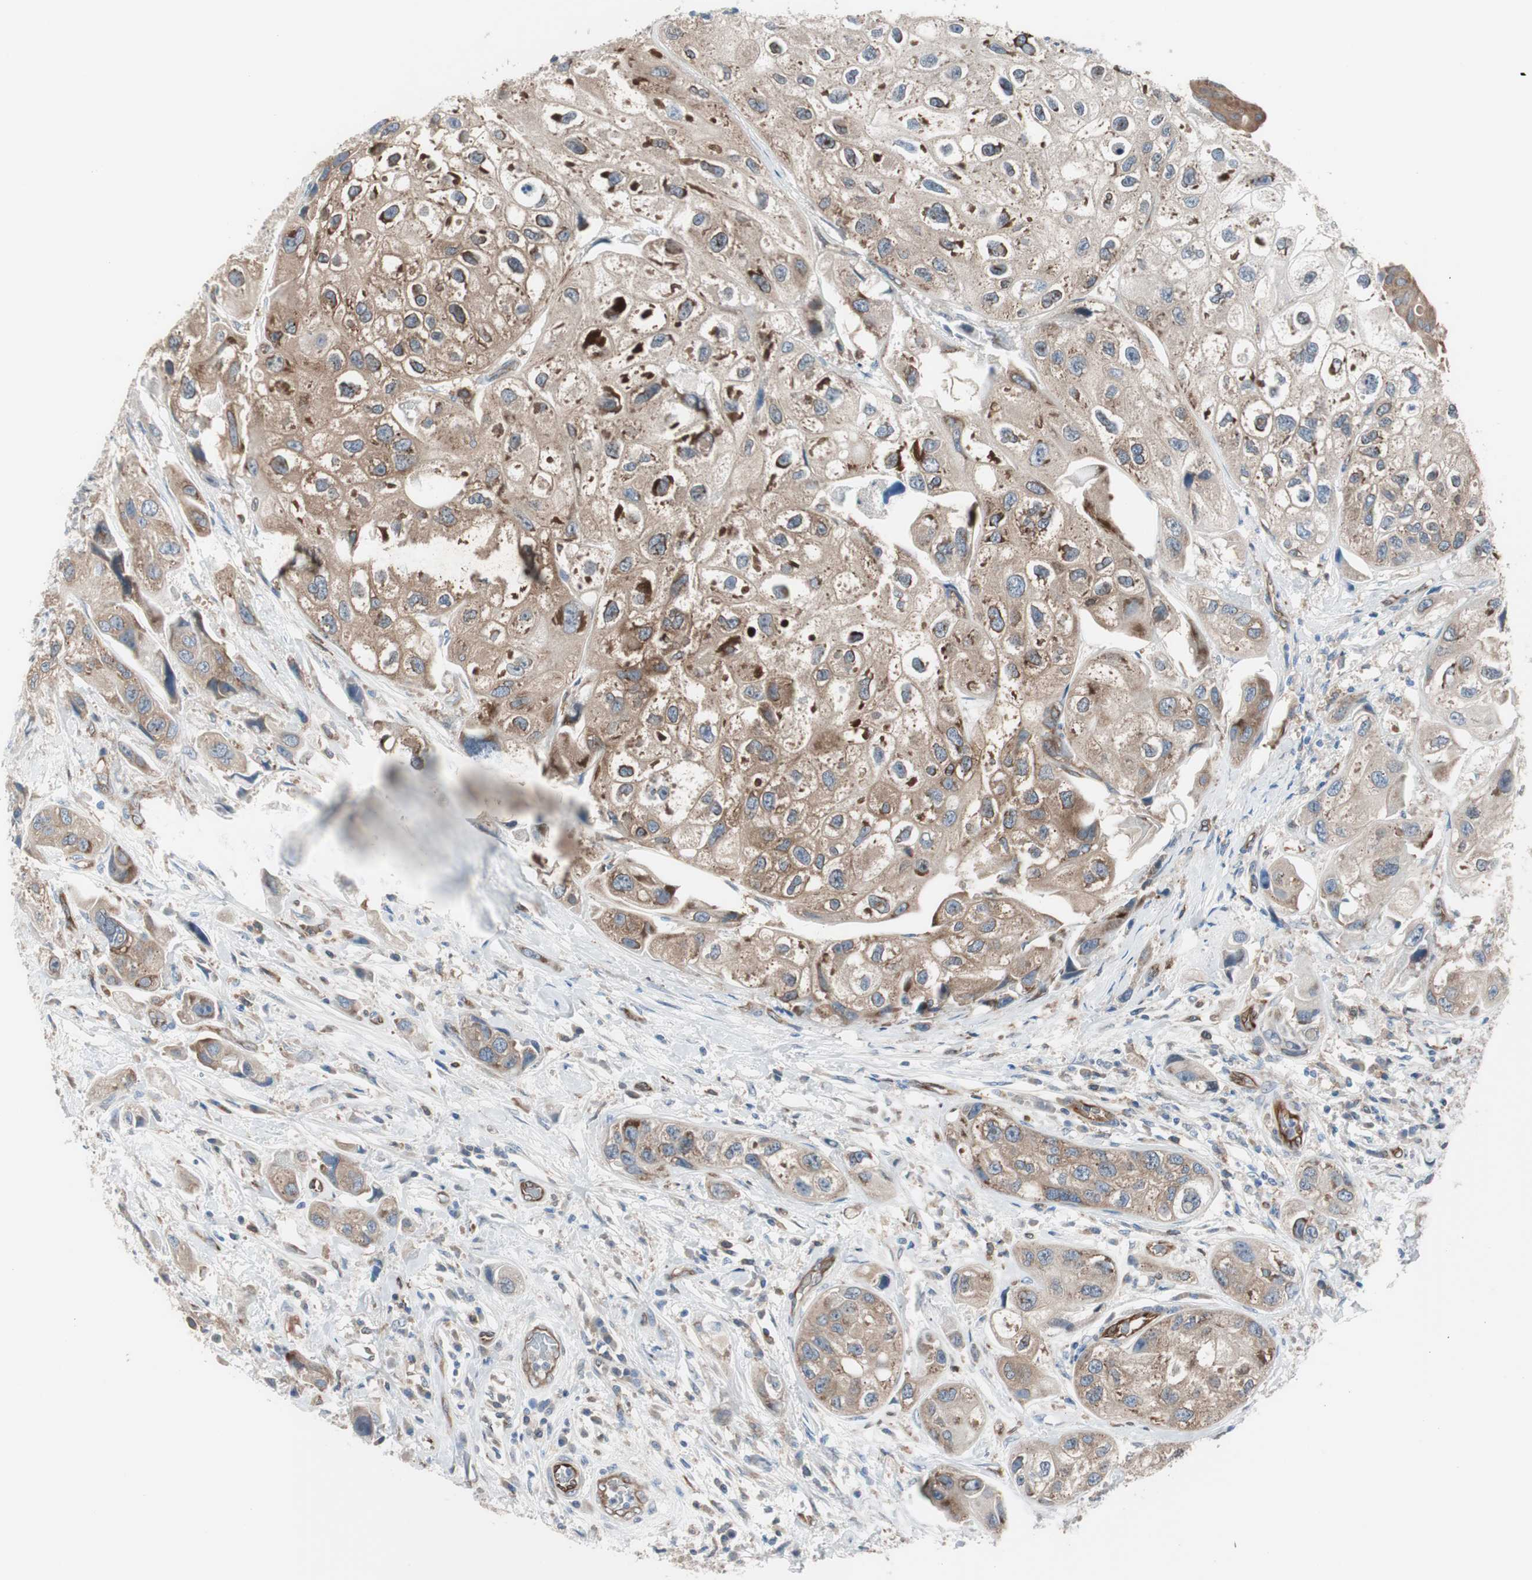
{"staining": {"intensity": "moderate", "quantity": ">75%", "location": "cytoplasmic/membranous"}, "tissue": "urothelial cancer", "cell_type": "Tumor cells", "image_type": "cancer", "snomed": [{"axis": "morphology", "description": "Urothelial carcinoma, High grade"}, {"axis": "topography", "description": "Urinary bladder"}], "caption": "Protein expression analysis of urothelial carcinoma (high-grade) demonstrates moderate cytoplasmic/membranous expression in about >75% of tumor cells.", "gene": "SWAP70", "patient": {"sex": "female", "age": 64}}